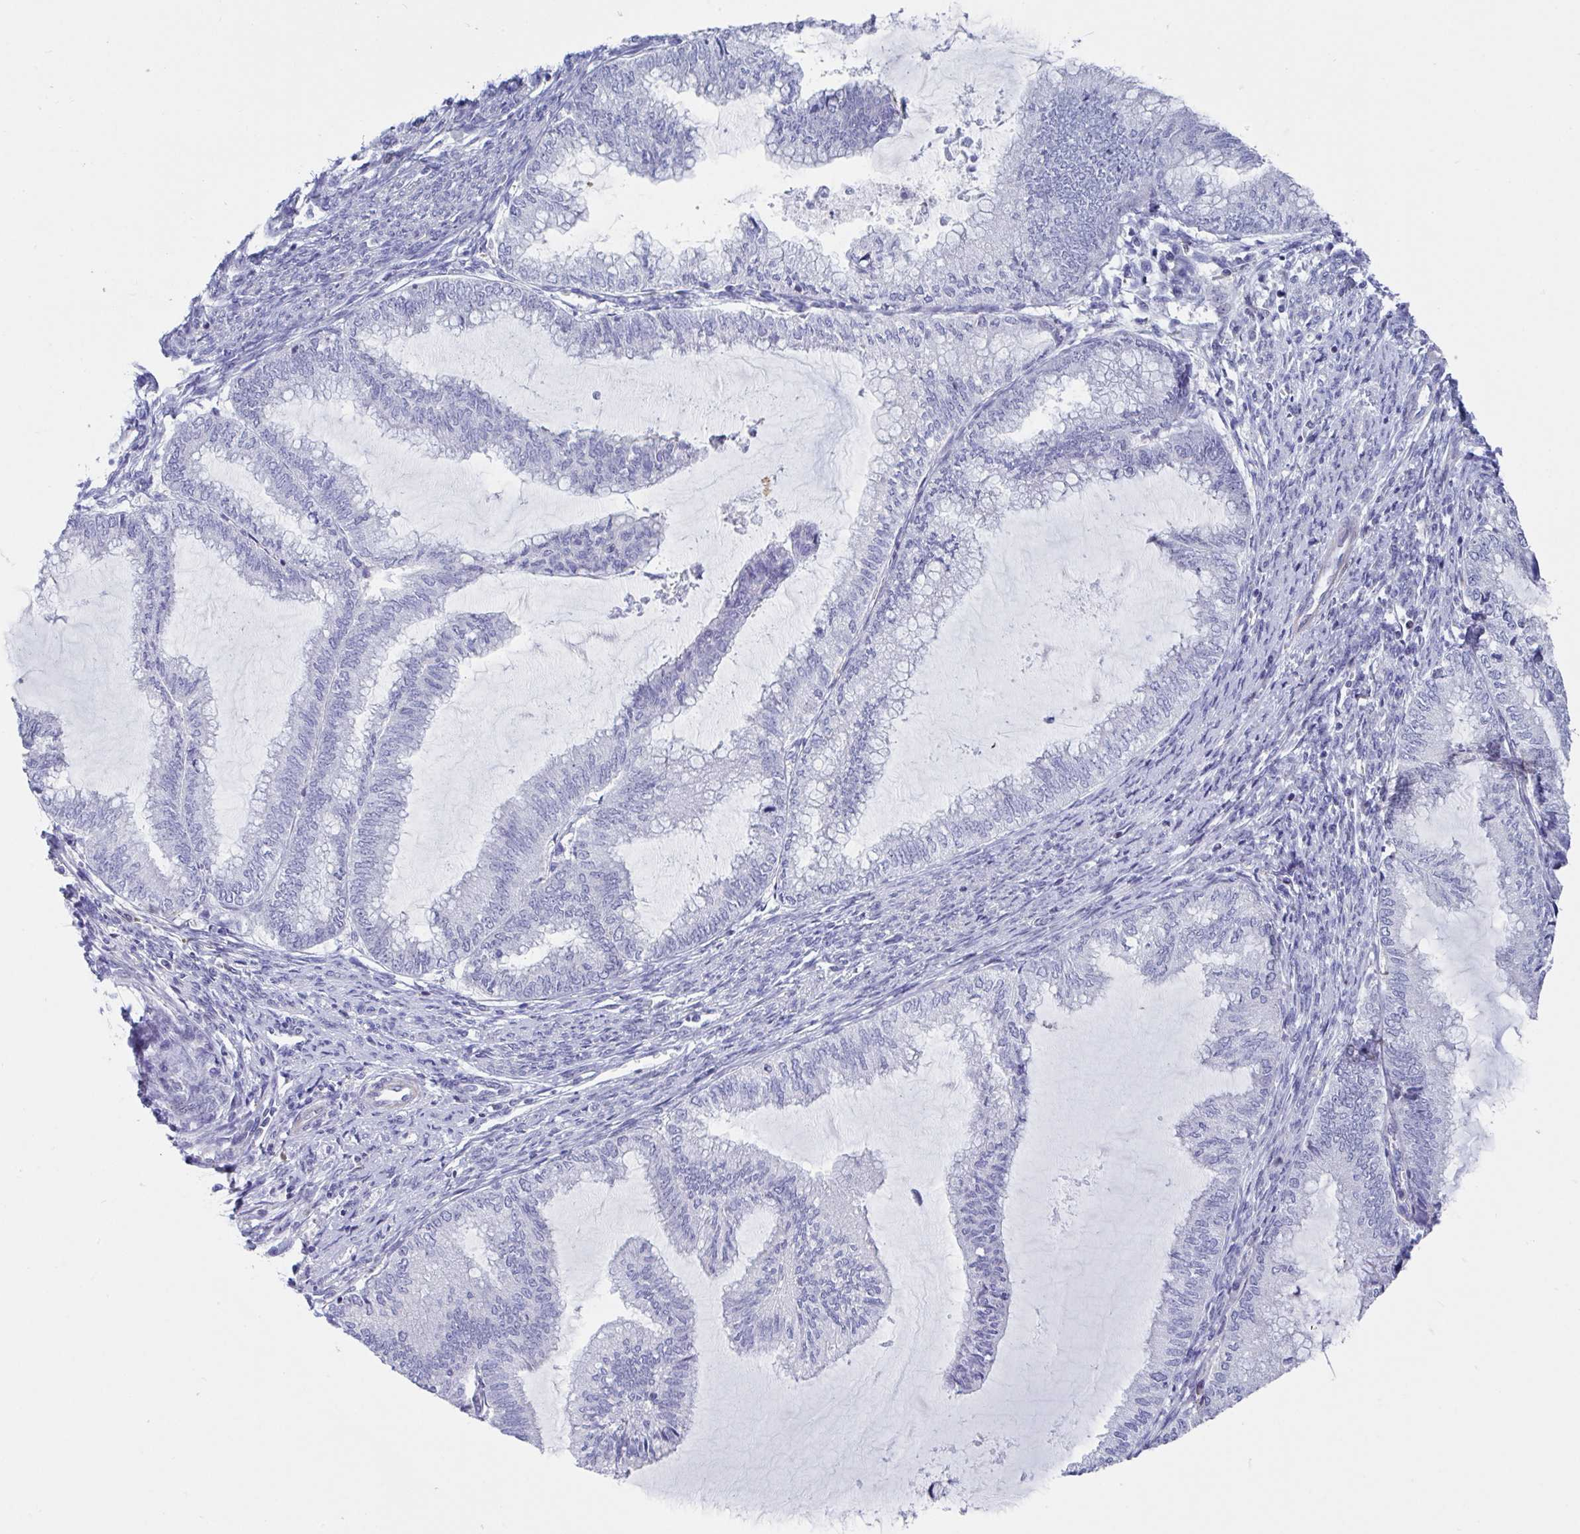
{"staining": {"intensity": "negative", "quantity": "none", "location": "none"}, "tissue": "endometrial cancer", "cell_type": "Tumor cells", "image_type": "cancer", "snomed": [{"axis": "morphology", "description": "Adenocarcinoma, NOS"}, {"axis": "topography", "description": "Endometrium"}], "caption": "High power microscopy image of an immunohistochemistry (IHC) image of endometrial cancer (adenocarcinoma), revealing no significant staining in tumor cells.", "gene": "WDR72", "patient": {"sex": "female", "age": 79}}